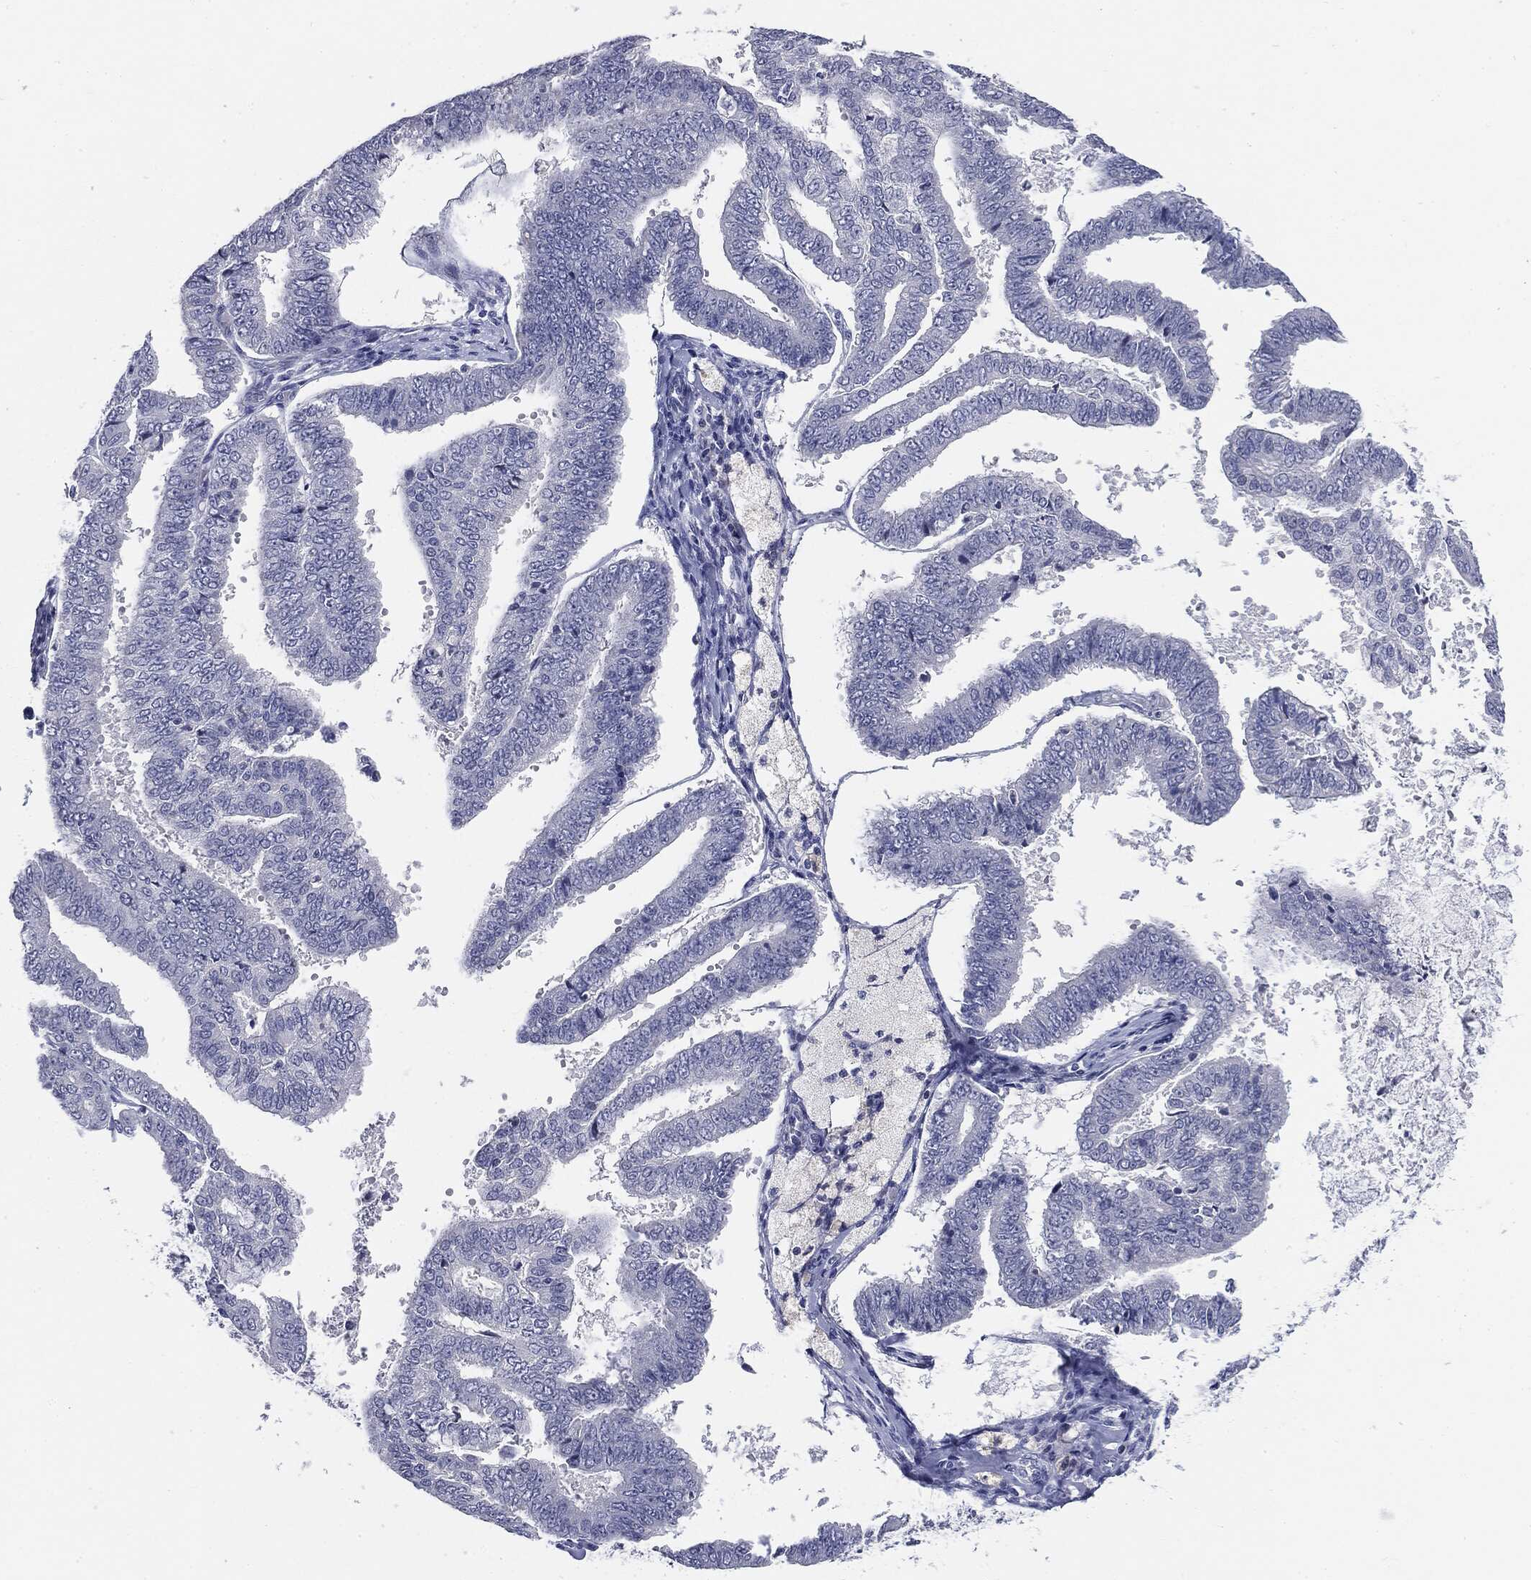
{"staining": {"intensity": "negative", "quantity": "none", "location": "none"}, "tissue": "endometrial cancer", "cell_type": "Tumor cells", "image_type": "cancer", "snomed": [{"axis": "morphology", "description": "Adenocarcinoma, NOS"}, {"axis": "topography", "description": "Endometrium"}], "caption": "Immunohistochemistry image of neoplastic tissue: human endometrial adenocarcinoma stained with DAB (3,3'-diaminobenzidine) displays no significant protein expression in tumor cells. (Stains: DAB (3,3'-diaminobenzidine) immunohistochemistry with hematoxylin counter stain, Microscopy: brightfield microscopy at high magnification).", "gene": "CGB1", "patient": {"sex": "female", "age": 63}}